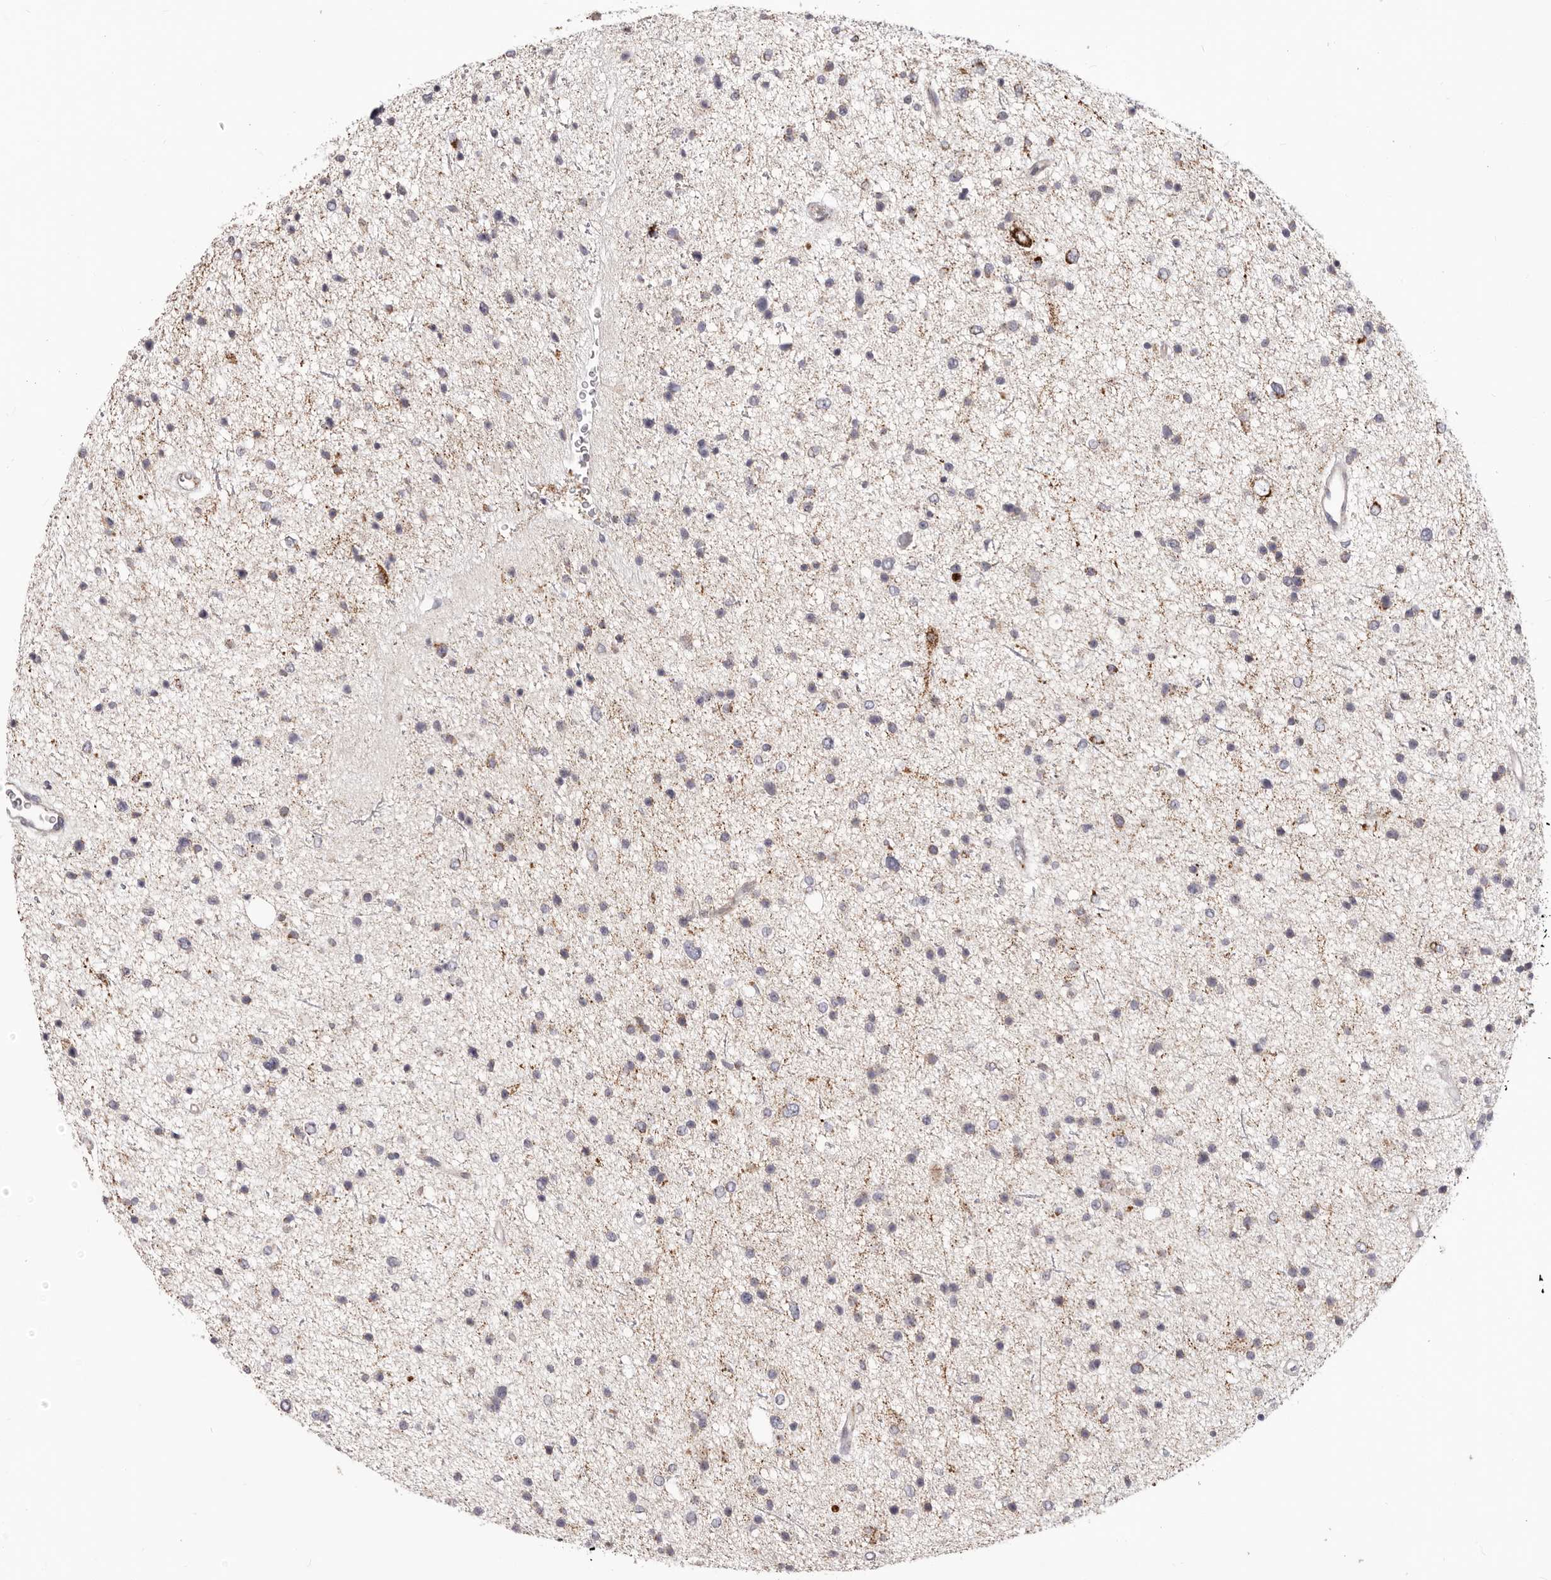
{"staining": {"intensity": "weak", "quantity": "<25%", "location": "cytoplasmic/membranous"}, "tissue": "glioma", "cell_type": "Tumor cells", "image_type": "cancer", "snomed": [{"axis": "morphology", "description": "Glioma, malignant, Low grade"}, {"axis": "topography", "description": "Brain"}], "caption": "The image demonstrates no staining of tumor cells in malignant low-grade glioma. (DAB (3,3'-diaminobenzidine) IHC with hematoxylin counter stain).", "gene": "PRMT2", "patient": {"sex": "female", "age": 37}}